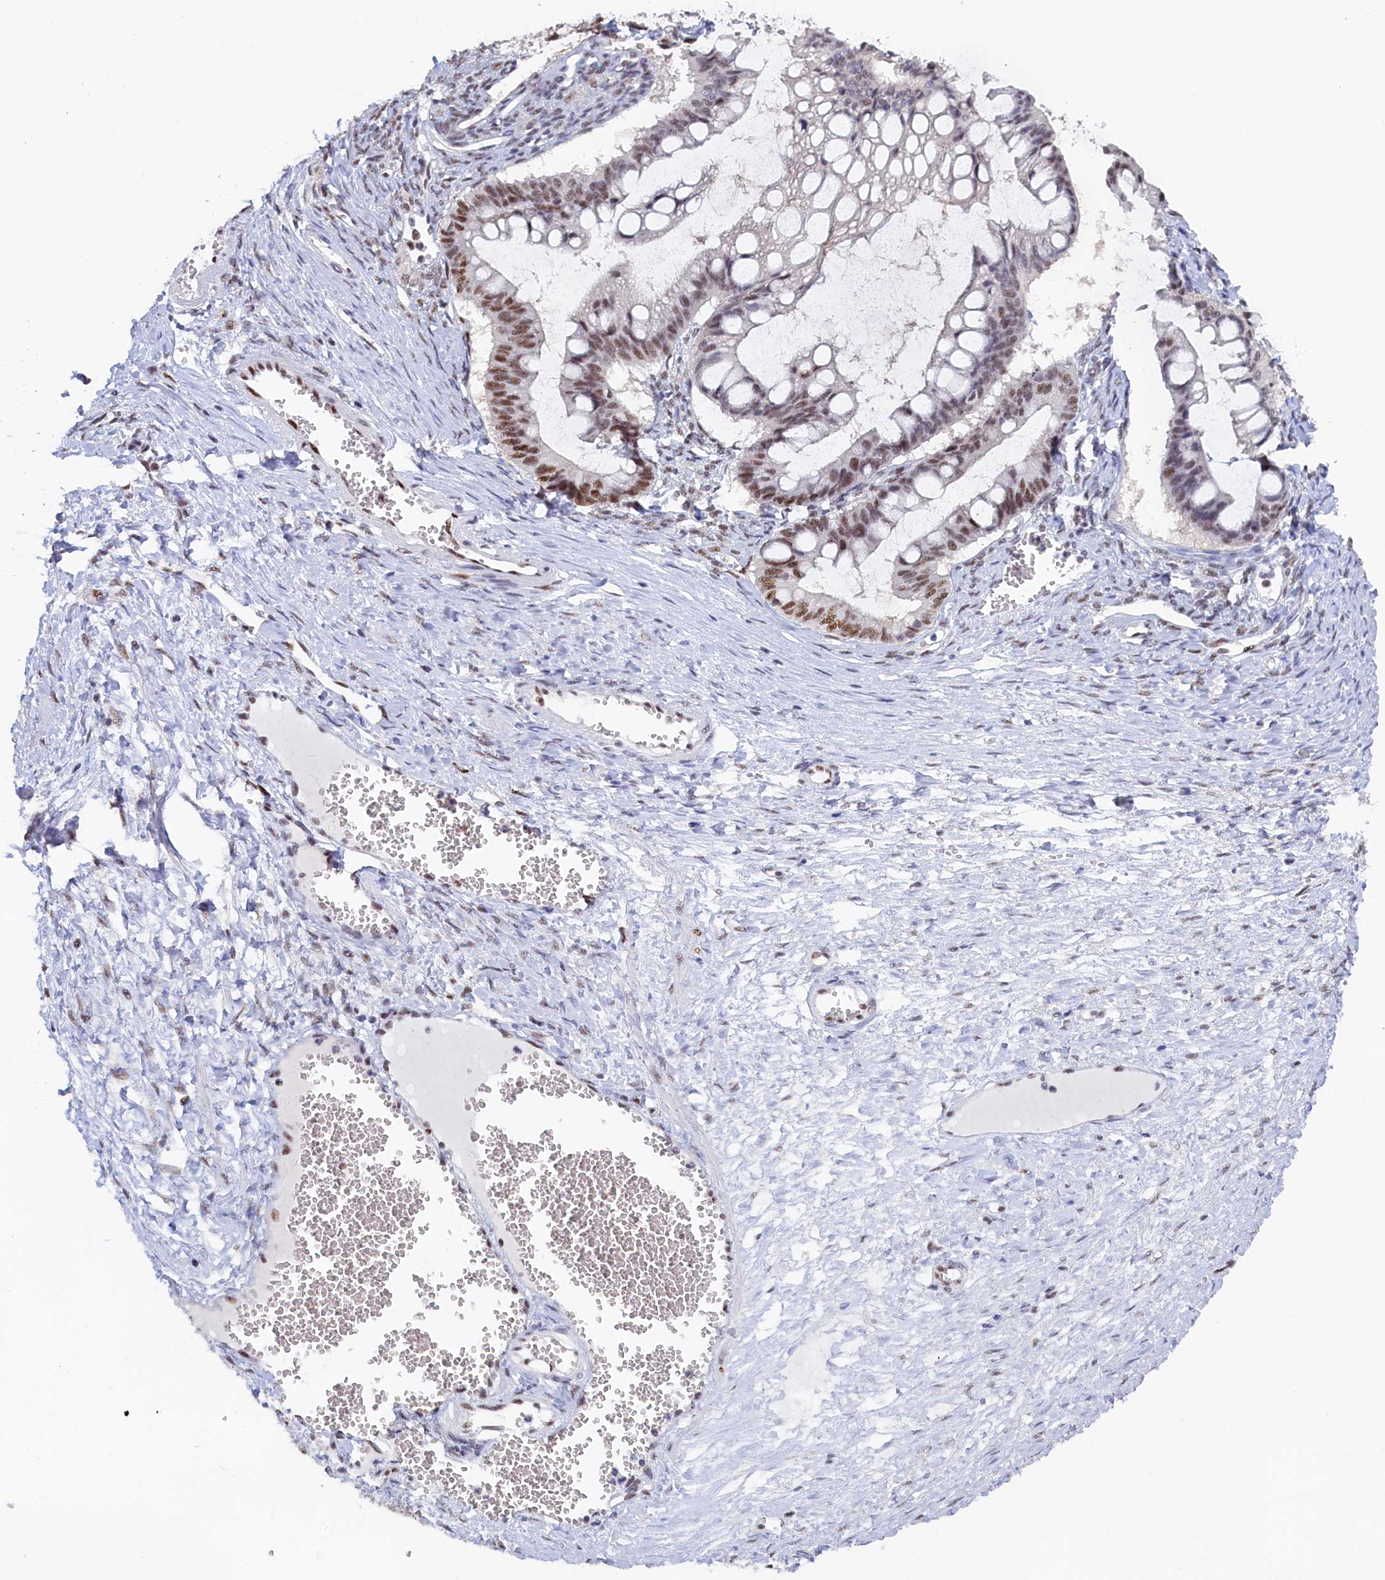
{"staining": {"intensity": "moderate", "quantity": "<25%", "location": "nuclear"}, "tissue": "ovarian cancer", "cell_type": "Tumor cells", "image_type": "cancer", "snomed": [{"axis": "morphology", "description": "Cystadenocarcinoma, mucinous, NOS"}, {"axis": "topography", "description": "Ovary"}], "caption": "Protein staining of ovarian cancer (mucinous cystadenocarcinoma) tissue demonstrates moderate nuclear expression in about <25% of tumor cells.", "gene": "MOSPD3", "patient": {"sex": "female", "age": 73}}